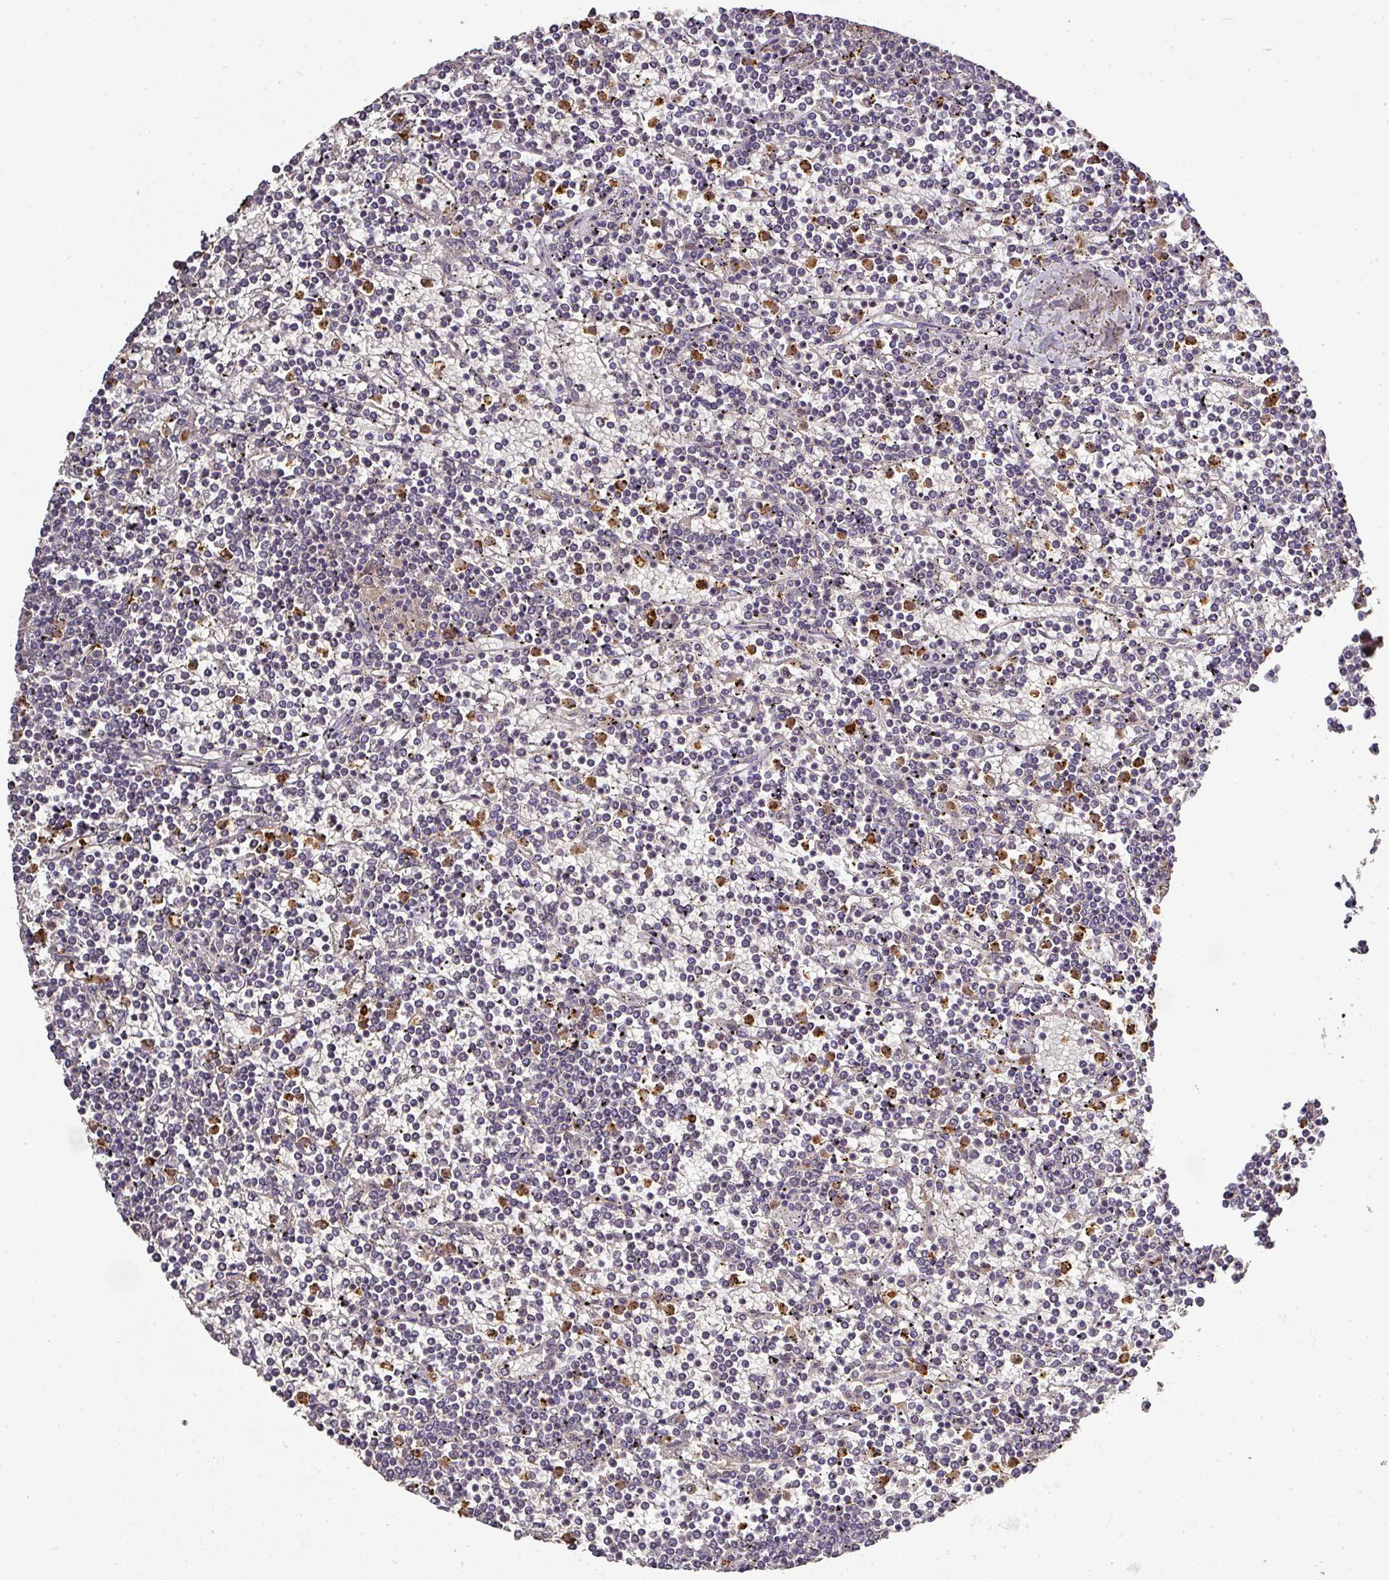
{"staining": {"intensity": "negative", "quantity": "none", "location": "none"}, "tissue": "lymphoma", "cell_type": "Tumor cells", "image_type": "cancer", "snomed": [{"axis": "morphology", "description": "Malignant lymphoma, non-Hodgkin's type, Low grade"}, {"axis": "topography", "description": "Spleen"}], "caption": "The histopathology image exhibits no significant positivity in tumor cells of low-grade malignant lymphoma, non-Hodgkin's type.", "gene": "CAB39L", "patient": {"sex": "female", "age": 19}}